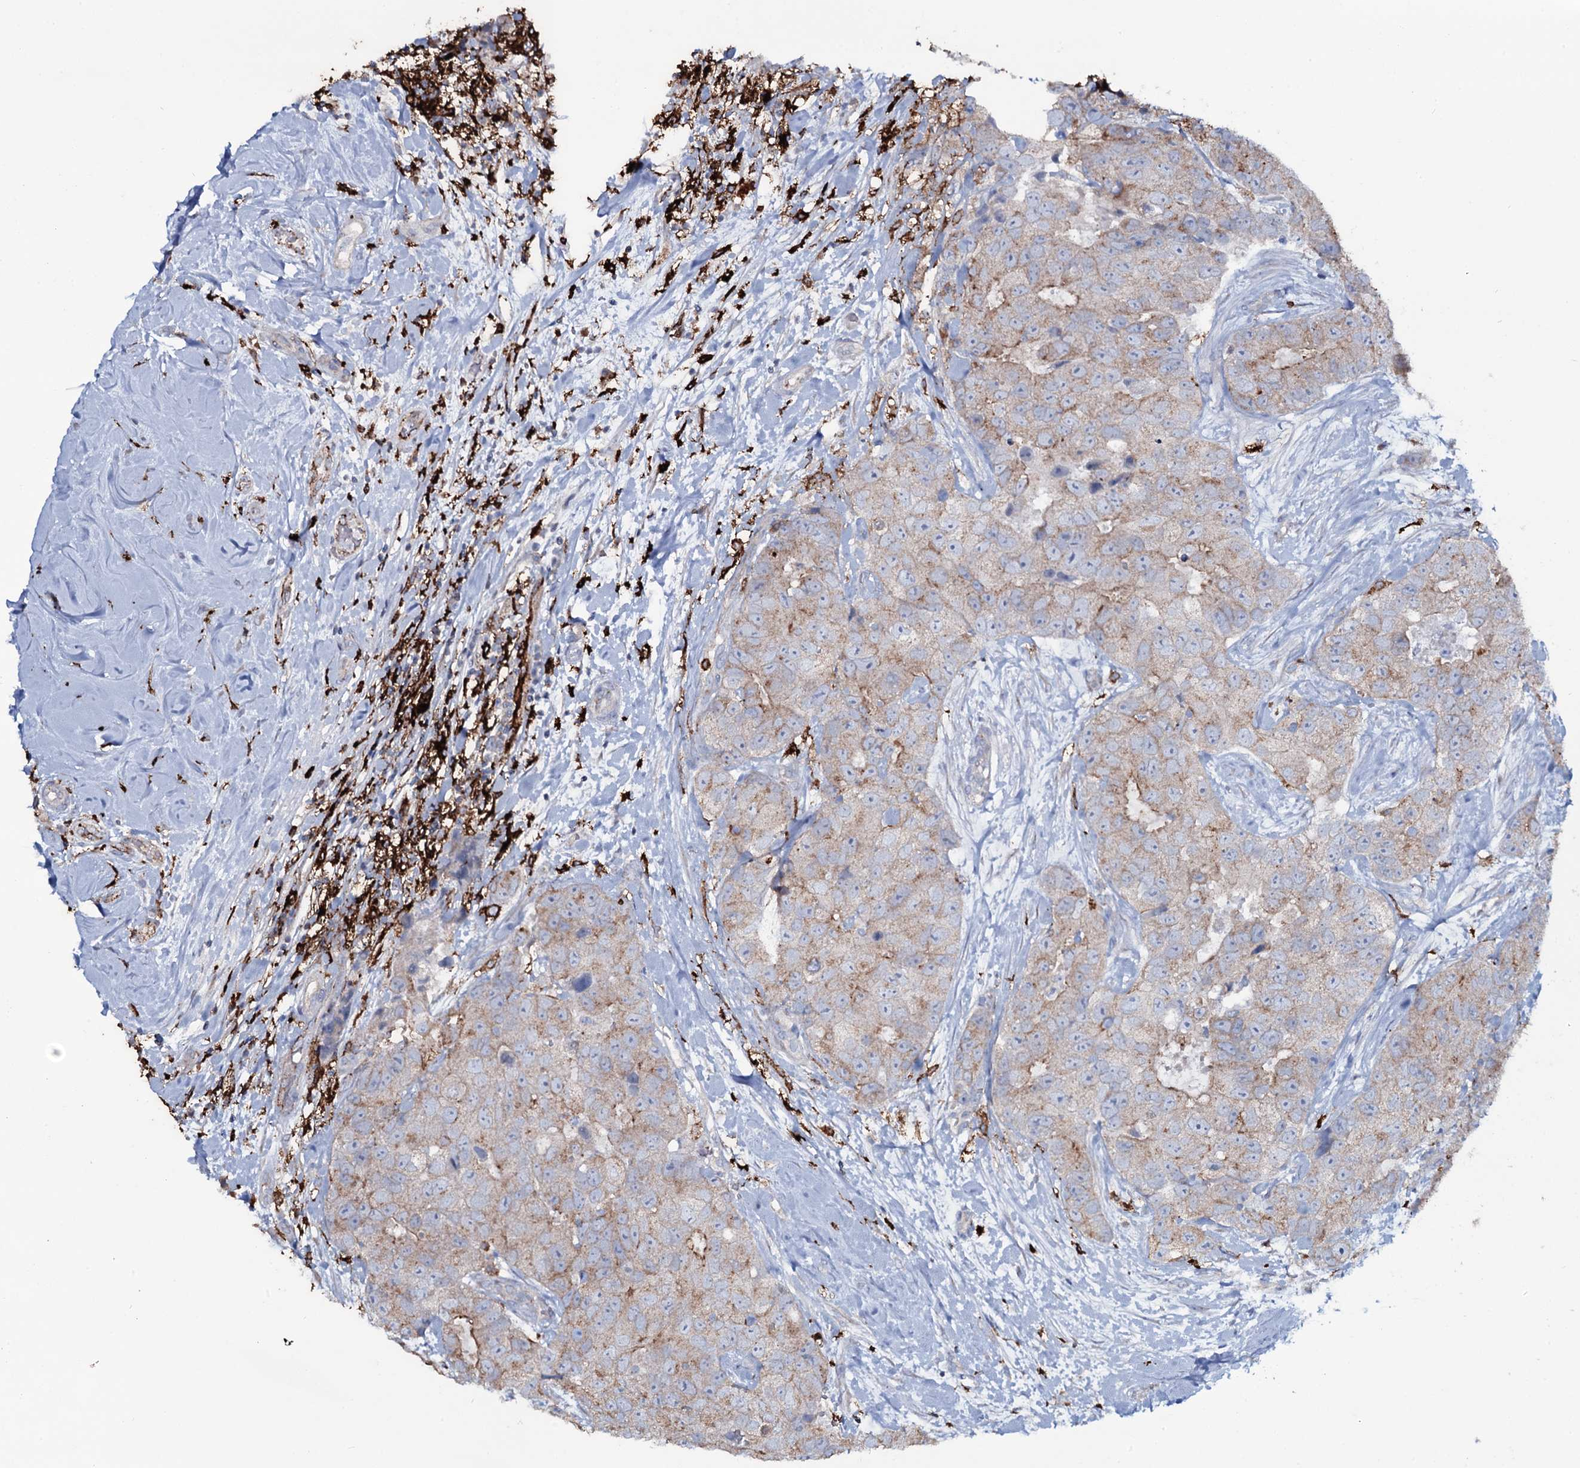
{"staining": {"intensity": "weak", "quantity": "25%-75%", "location": "cytoplasmic/membranous"}, "tissue": "breast cancer", "cell_type": "Tumor cells", "image_type": "cancer", "snomed": [{"axis": "morphology", "description": "Duct carcinoma"}, {"axis": "topography", "description": "Breast"}], "caption": "High-power microscopy captured an immunohistochemistry micrograph of breast infiltrating ductal carcinoma, revealing weak cytoplasmic/membranous positivity in about 25%-75% of tumor cells.", "gene": "OSBPL2", "patient": {"sex": "female", "age": 62}}